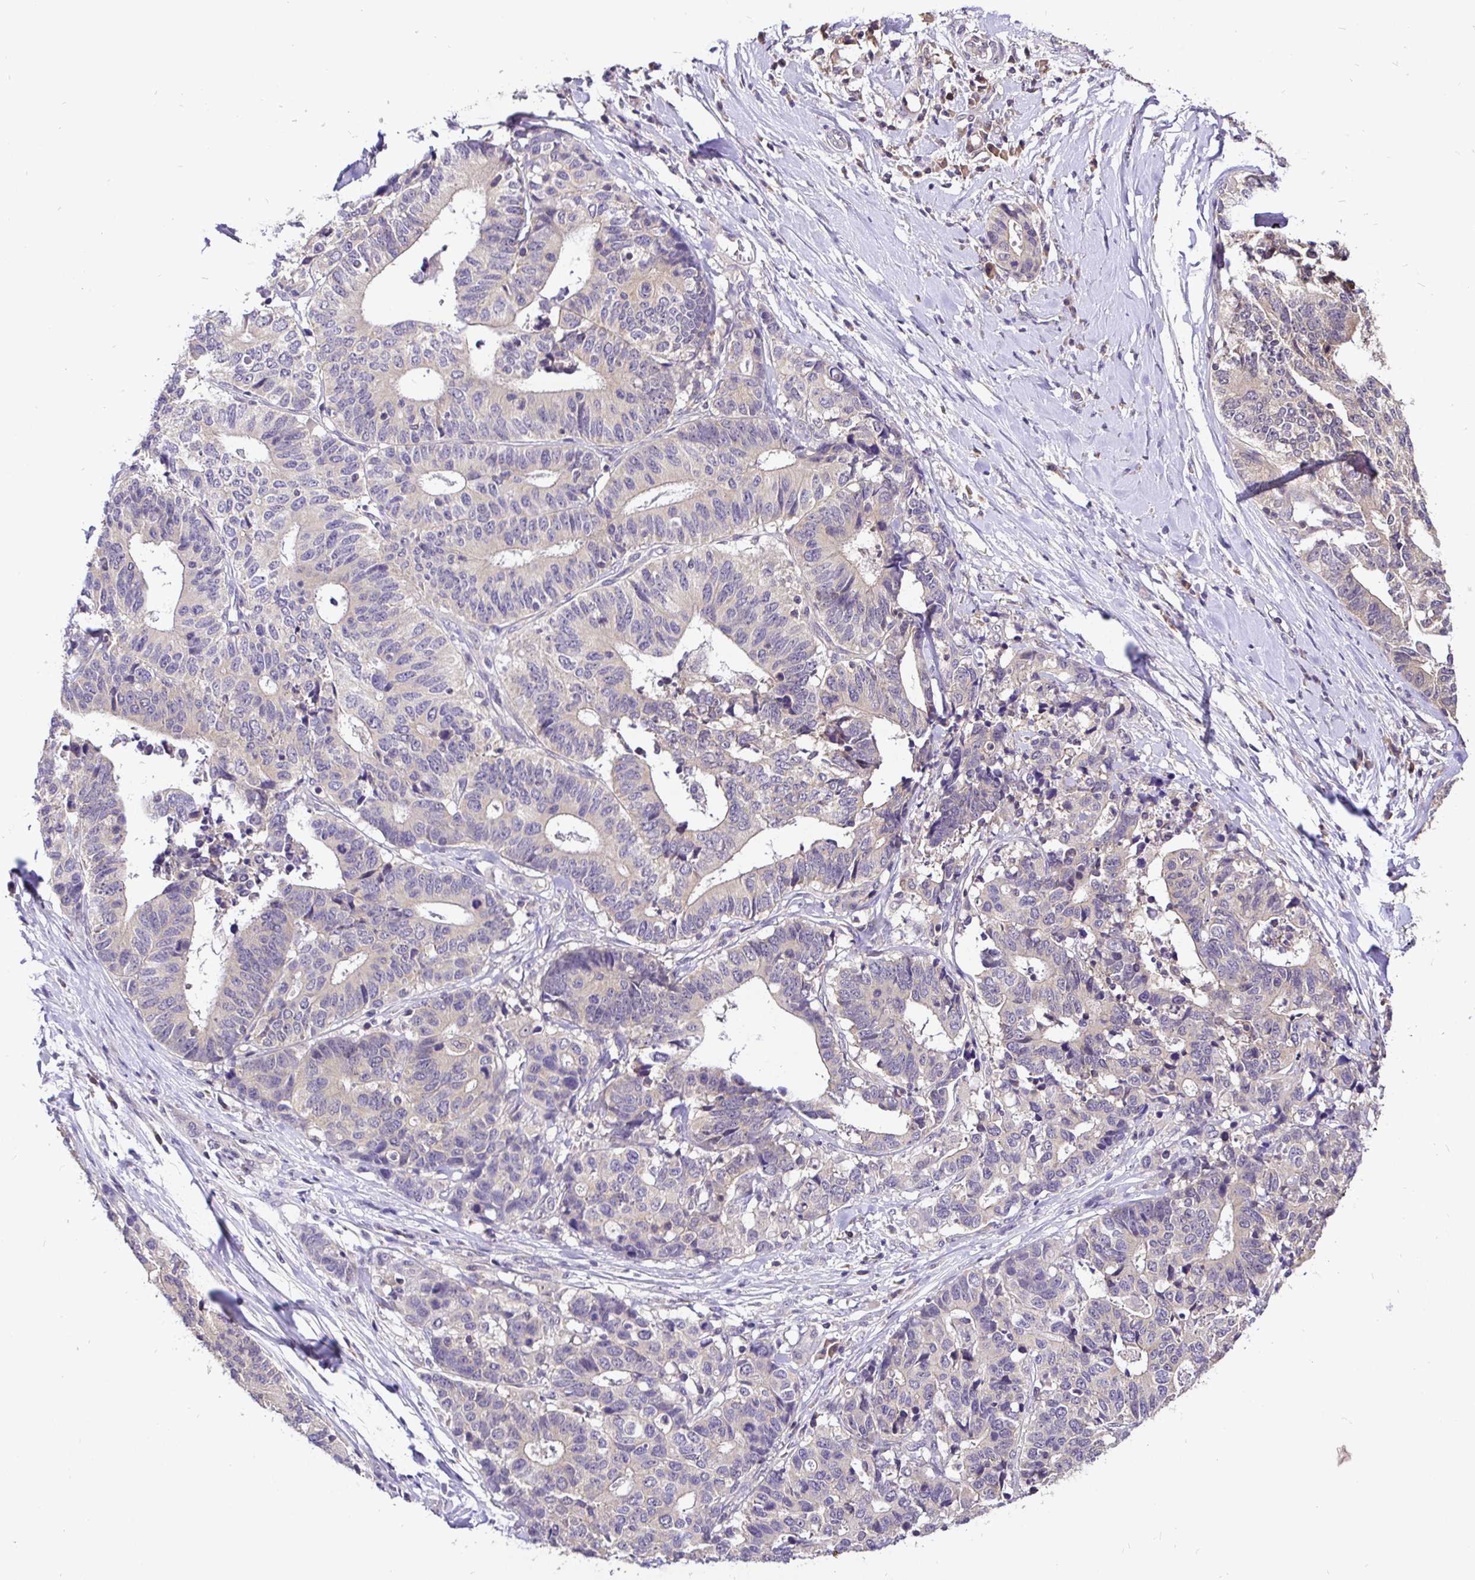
{"staining": {"intensity": "weak", "quantity": "25%-75%", "location": "cytoplasmic/membranous"}, "tissue": "stomach cancer", "cell_type": "Tumor cells", "image_type": "cancer", "snomed": [{"axis": "morphology", "description": "Adenocarcinoma, NOS"}, {"axis": "topography", "description": "Stomach, upper"}], "caption": "Stomach cancer stained with immunohistochemistry demonstrates weak cytoplasmic/membranous staining in approximately 25%-75% of tumor cells.", "gene": "UBE2M", "patient": {"sex": "female", "age": 67}}